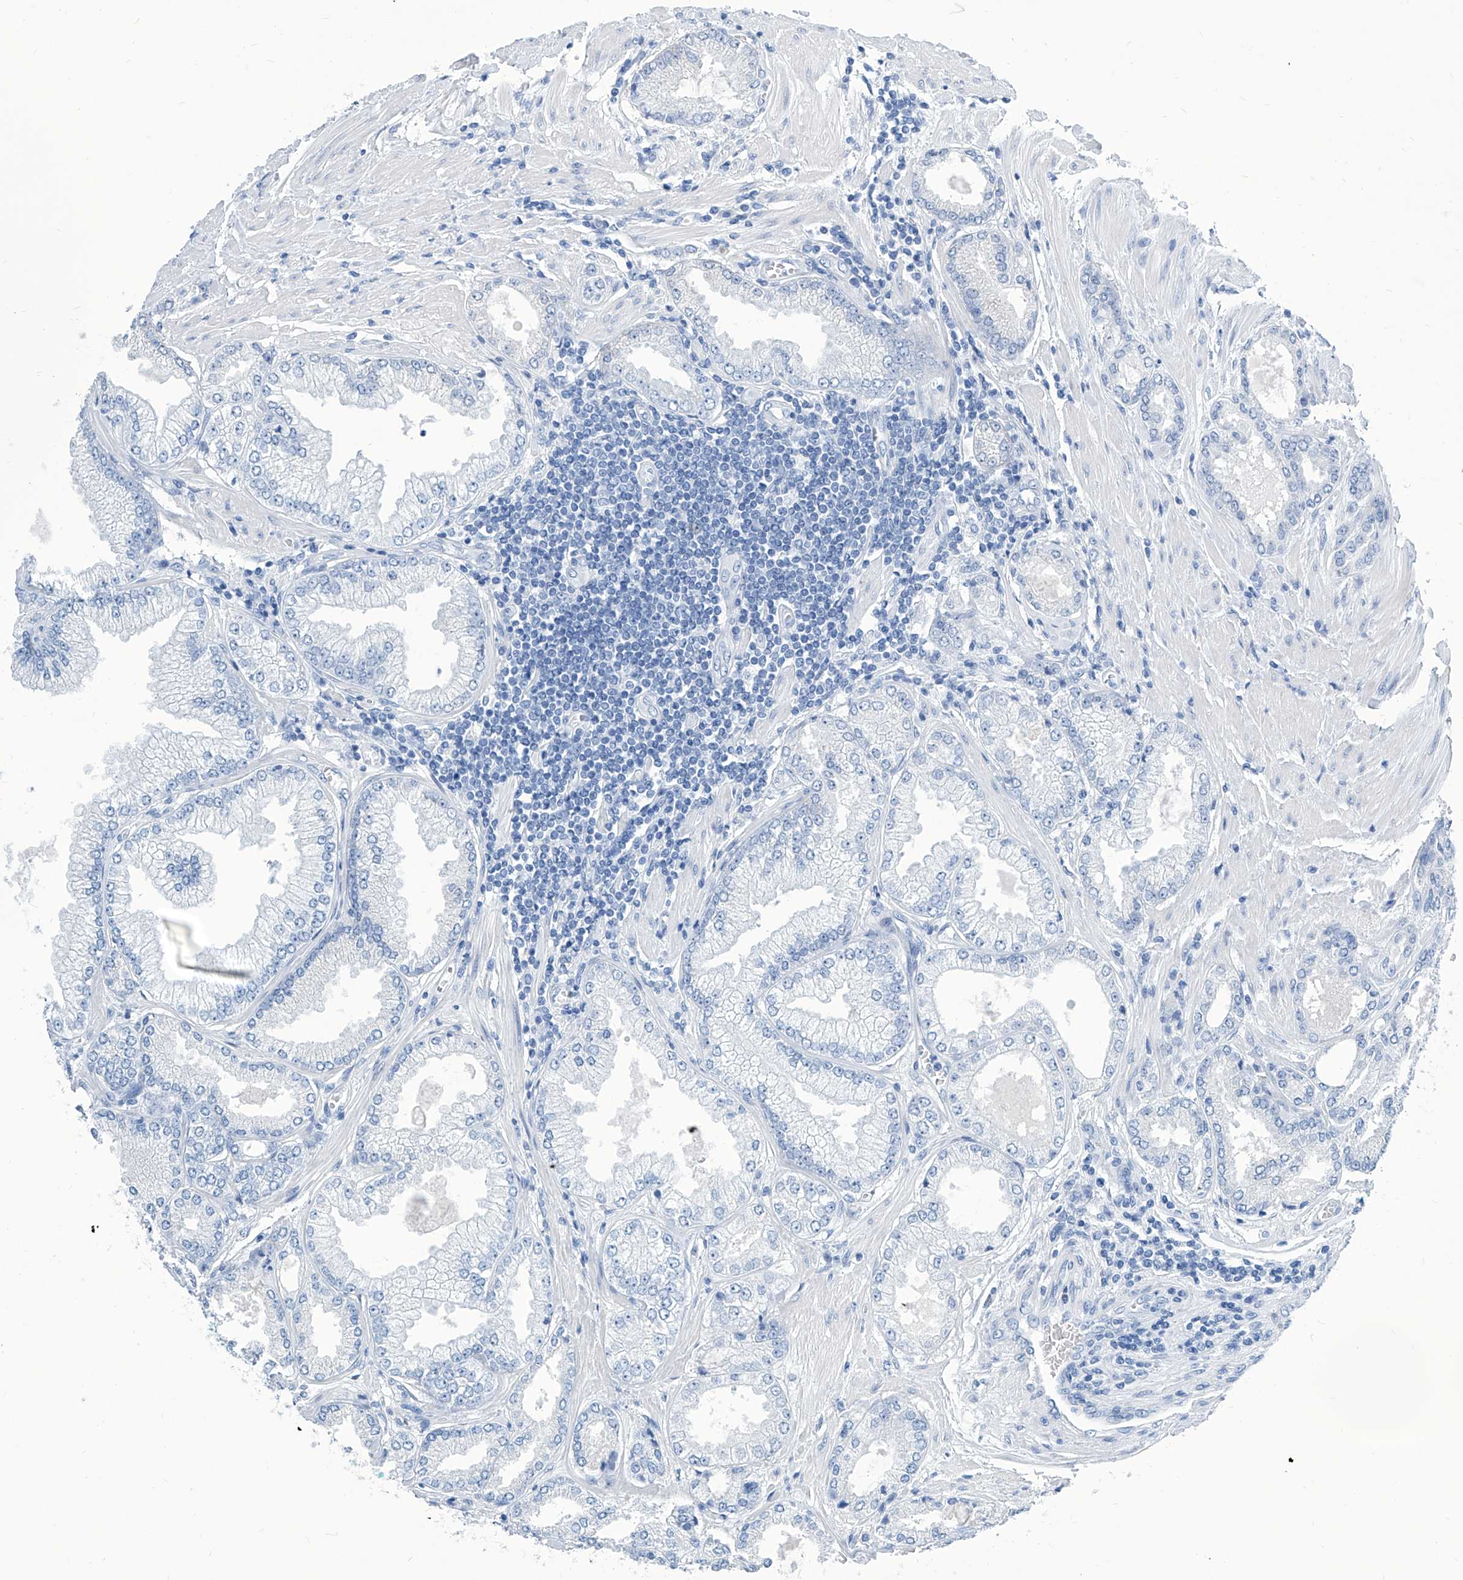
{"staining": {"intensity": "negative", "quantity": "none", "location": "none"}, "tissue": "prostate cancer", "cell_type": "Tumor cells", "image_type": "cancer", "snomed": [{"axis": "morphology", "description": "Adenocarcinoma, Low grade"}, {"axis": "topography", "description": "Prostate"}], "caption": "Histopathology image shows no significant protein positivity in tumor cells of prostate low-grade adenocarcinoma. (Stains: DAB IHC with hematoxylin counter stain, Microscopy: brightfield microscopy at high magnification).", "gene": "ZNF519", "patient": {"sex": "male", "age": 62}}